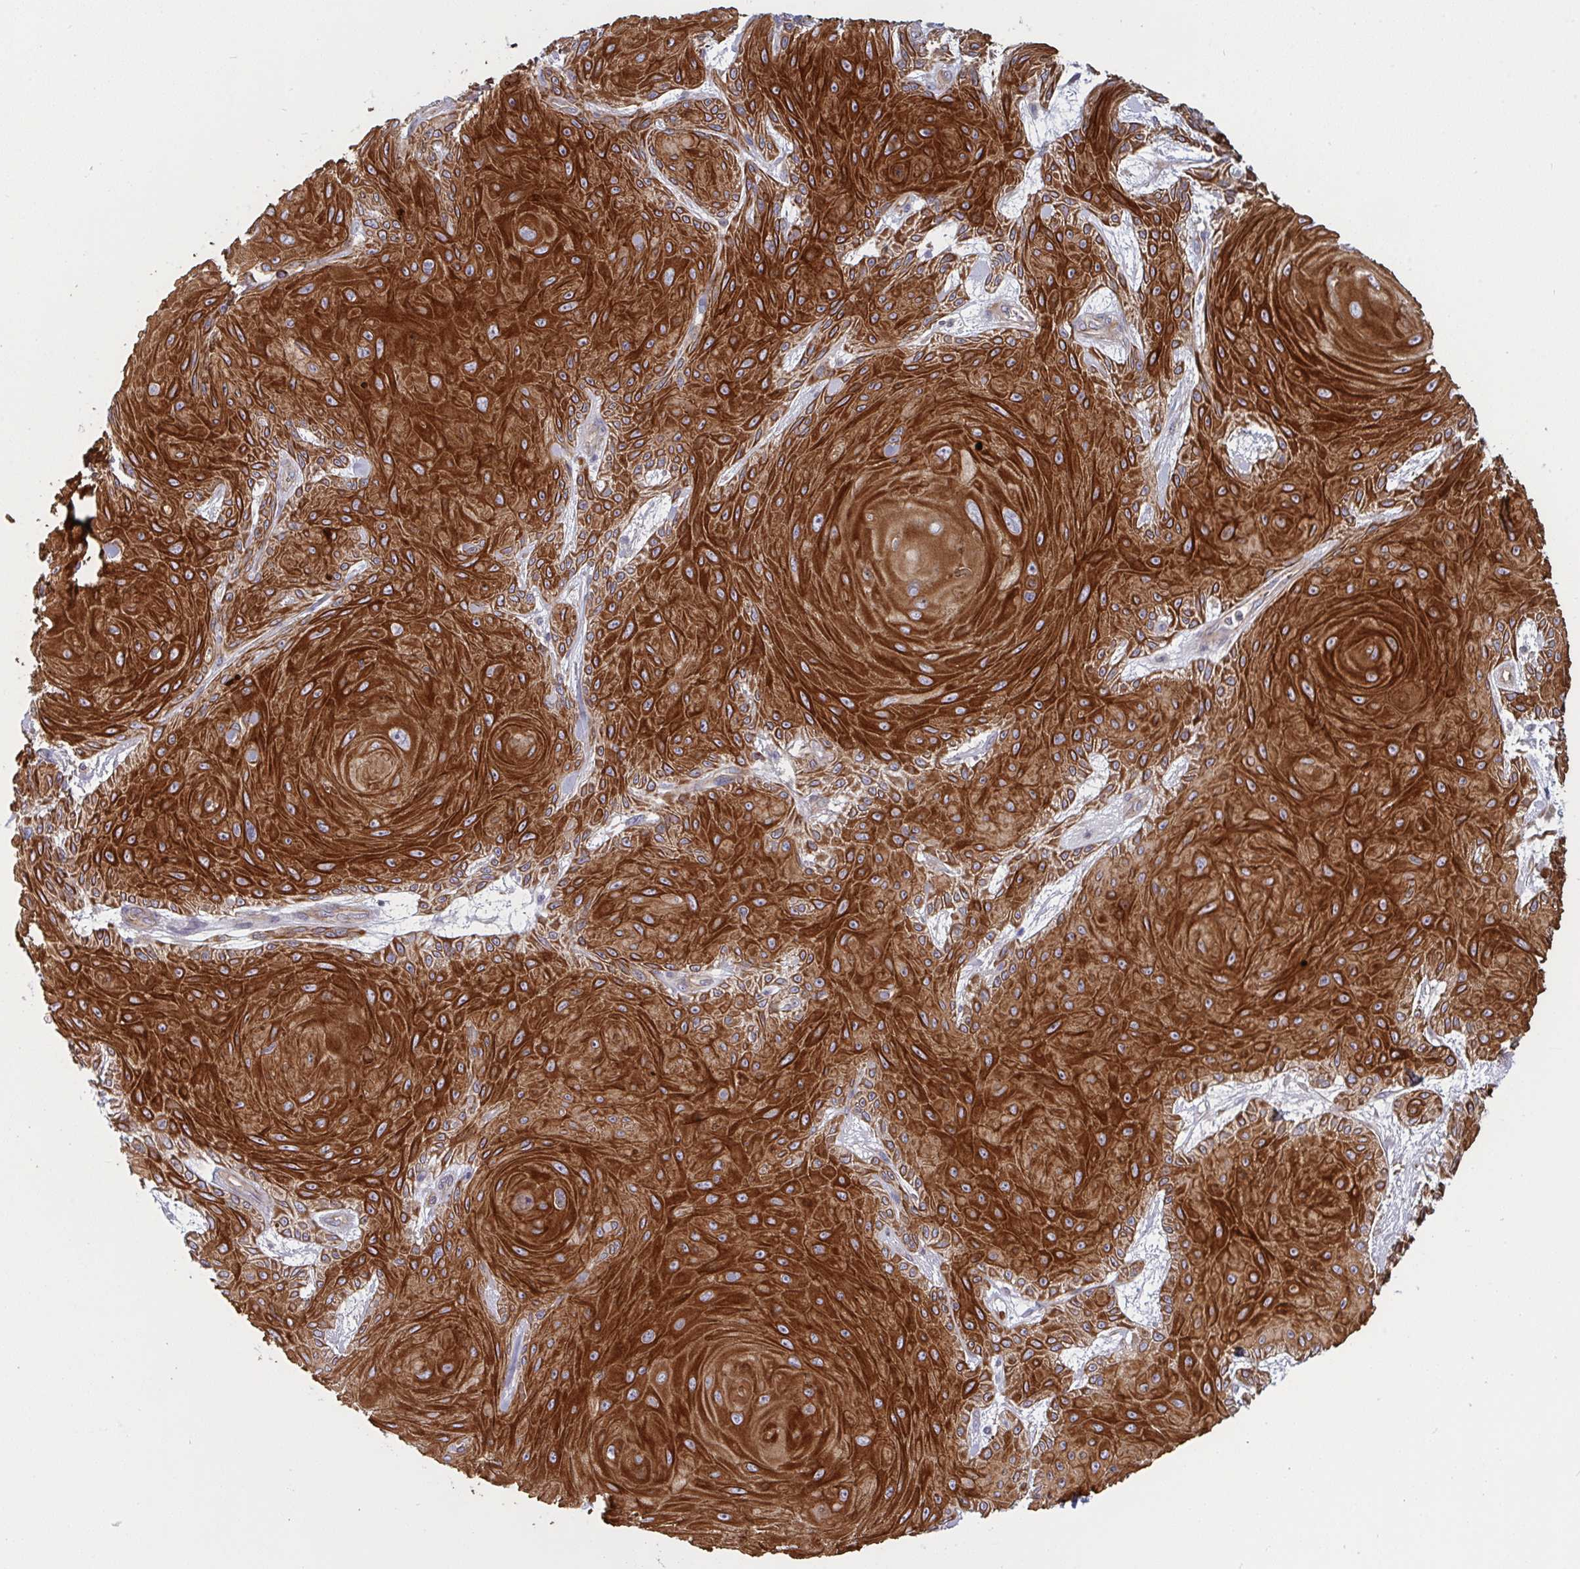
{"staining": {"intensity": "strong", "quantity": ">75%", "location": "cytoplasmic/membranous"}, "tissue": "skin cancer", "cell_type": "Tumor cells", "image_type": "cancer", "snomed": [{"axis": "morphology", "description": "Squamous cell carcinoma, NOS"}, {"axis": "topography", "description": "Skin"}], "caption": "Immunohistochemistry (IHC) (DAB (3,3'-diaminobenzidine)) staining of skin squamous cell carcinoma reveals strong cytoplasmic/membranous protein positivity in approximately >75% of tumor cells.", "gene": "TANK", "patient": {"sex": "male", "age": 88}}